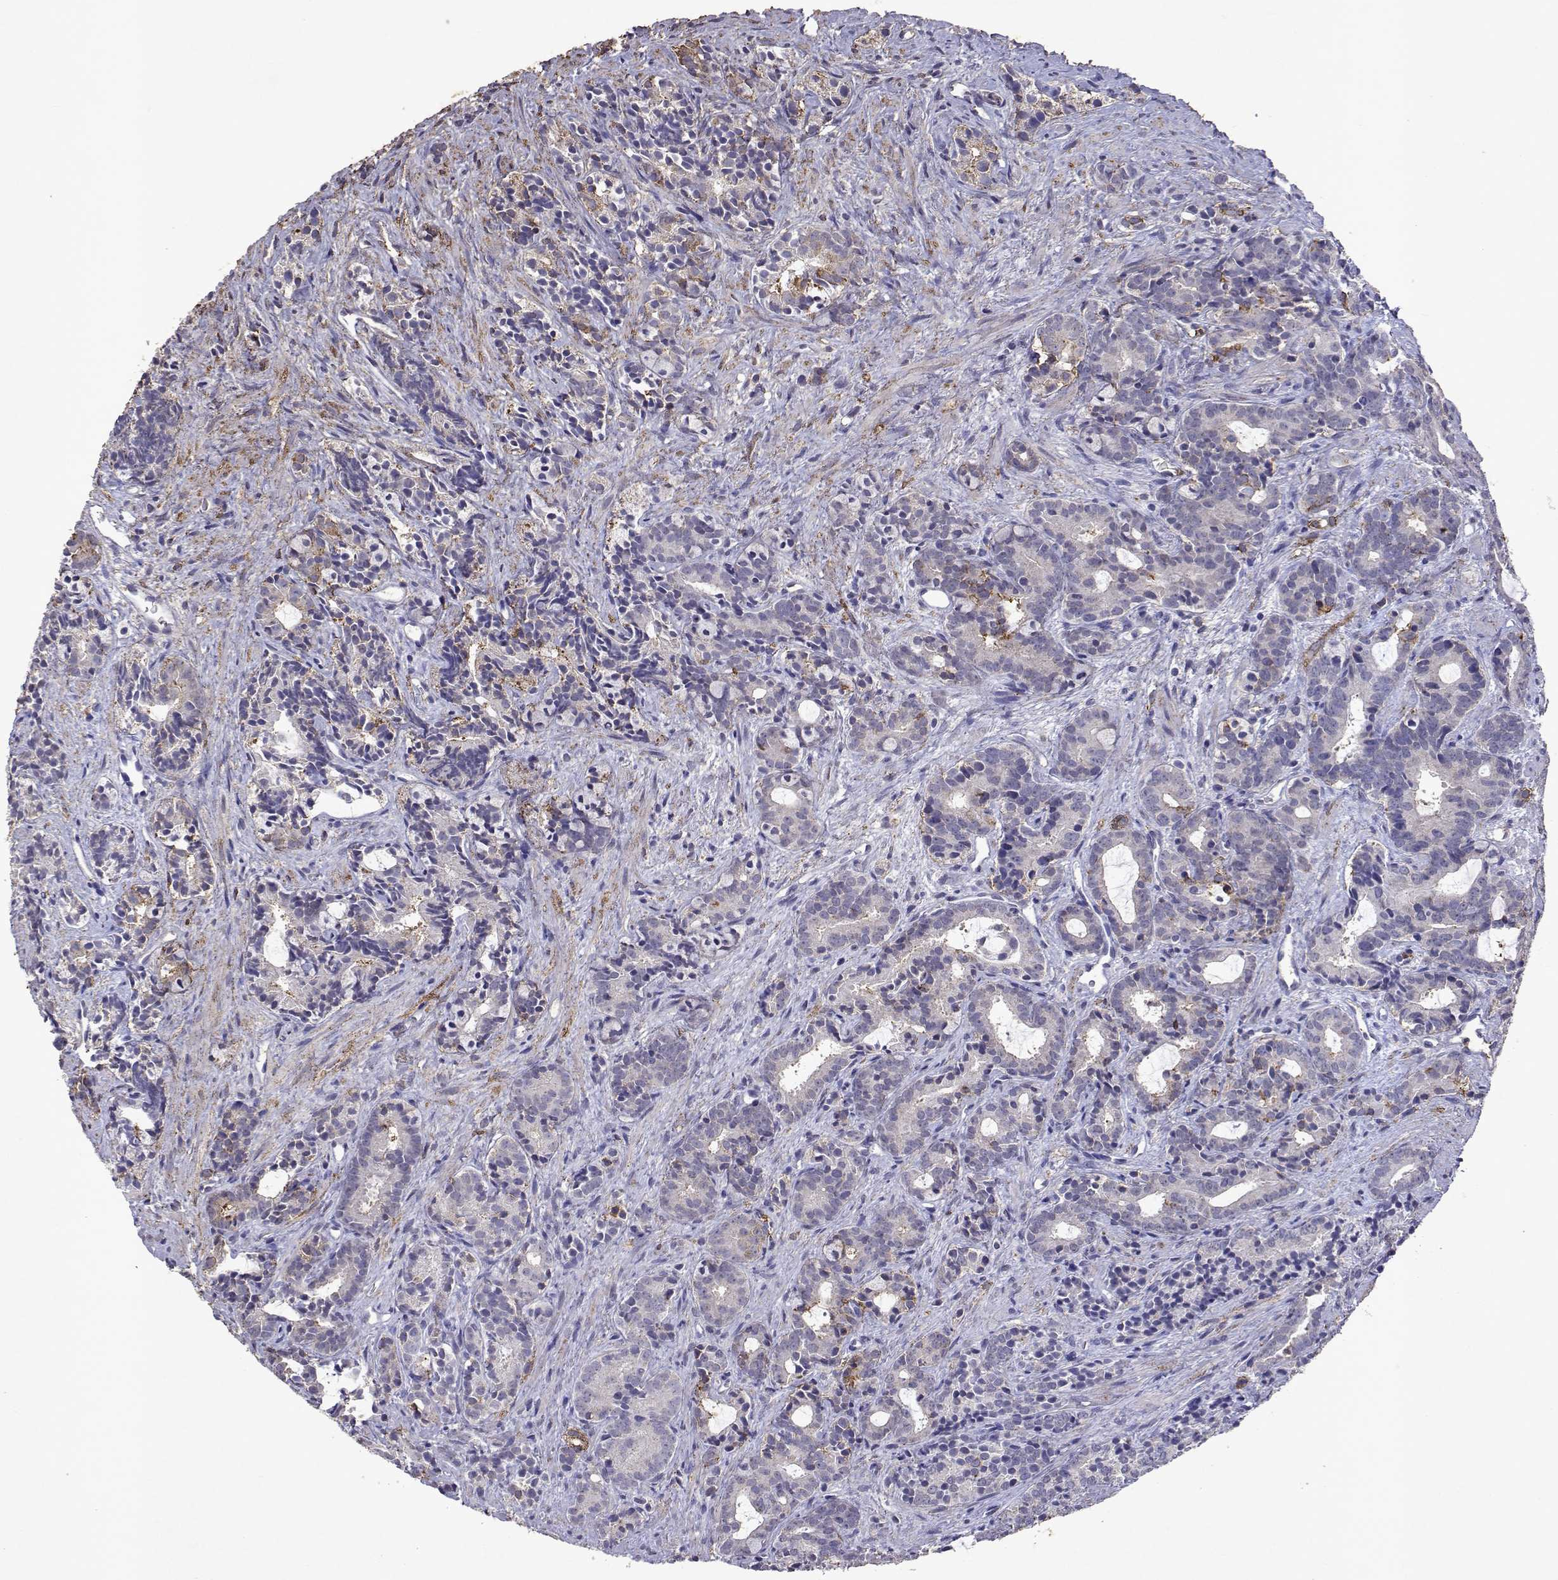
{"staining": {"intensity": "weak", "quantity": "<25%", "location": "cytoplasmic/membranous"}, "tissue": "prostate cancer", "cell_type": "Tumor cells", "image_type": "cancer", "snomed": [{"axis": "morphology", "description": "Adenocarcinoma, High grade"}, {"axis": "topography", "description": "Prostate"}], "caption": "Tumor cells show no significant protein expression in prostate cancer (adenocarcinoma (high-grade)).", "gene": "DUSP28", "patient": {"sex": "male", "age": 84}}